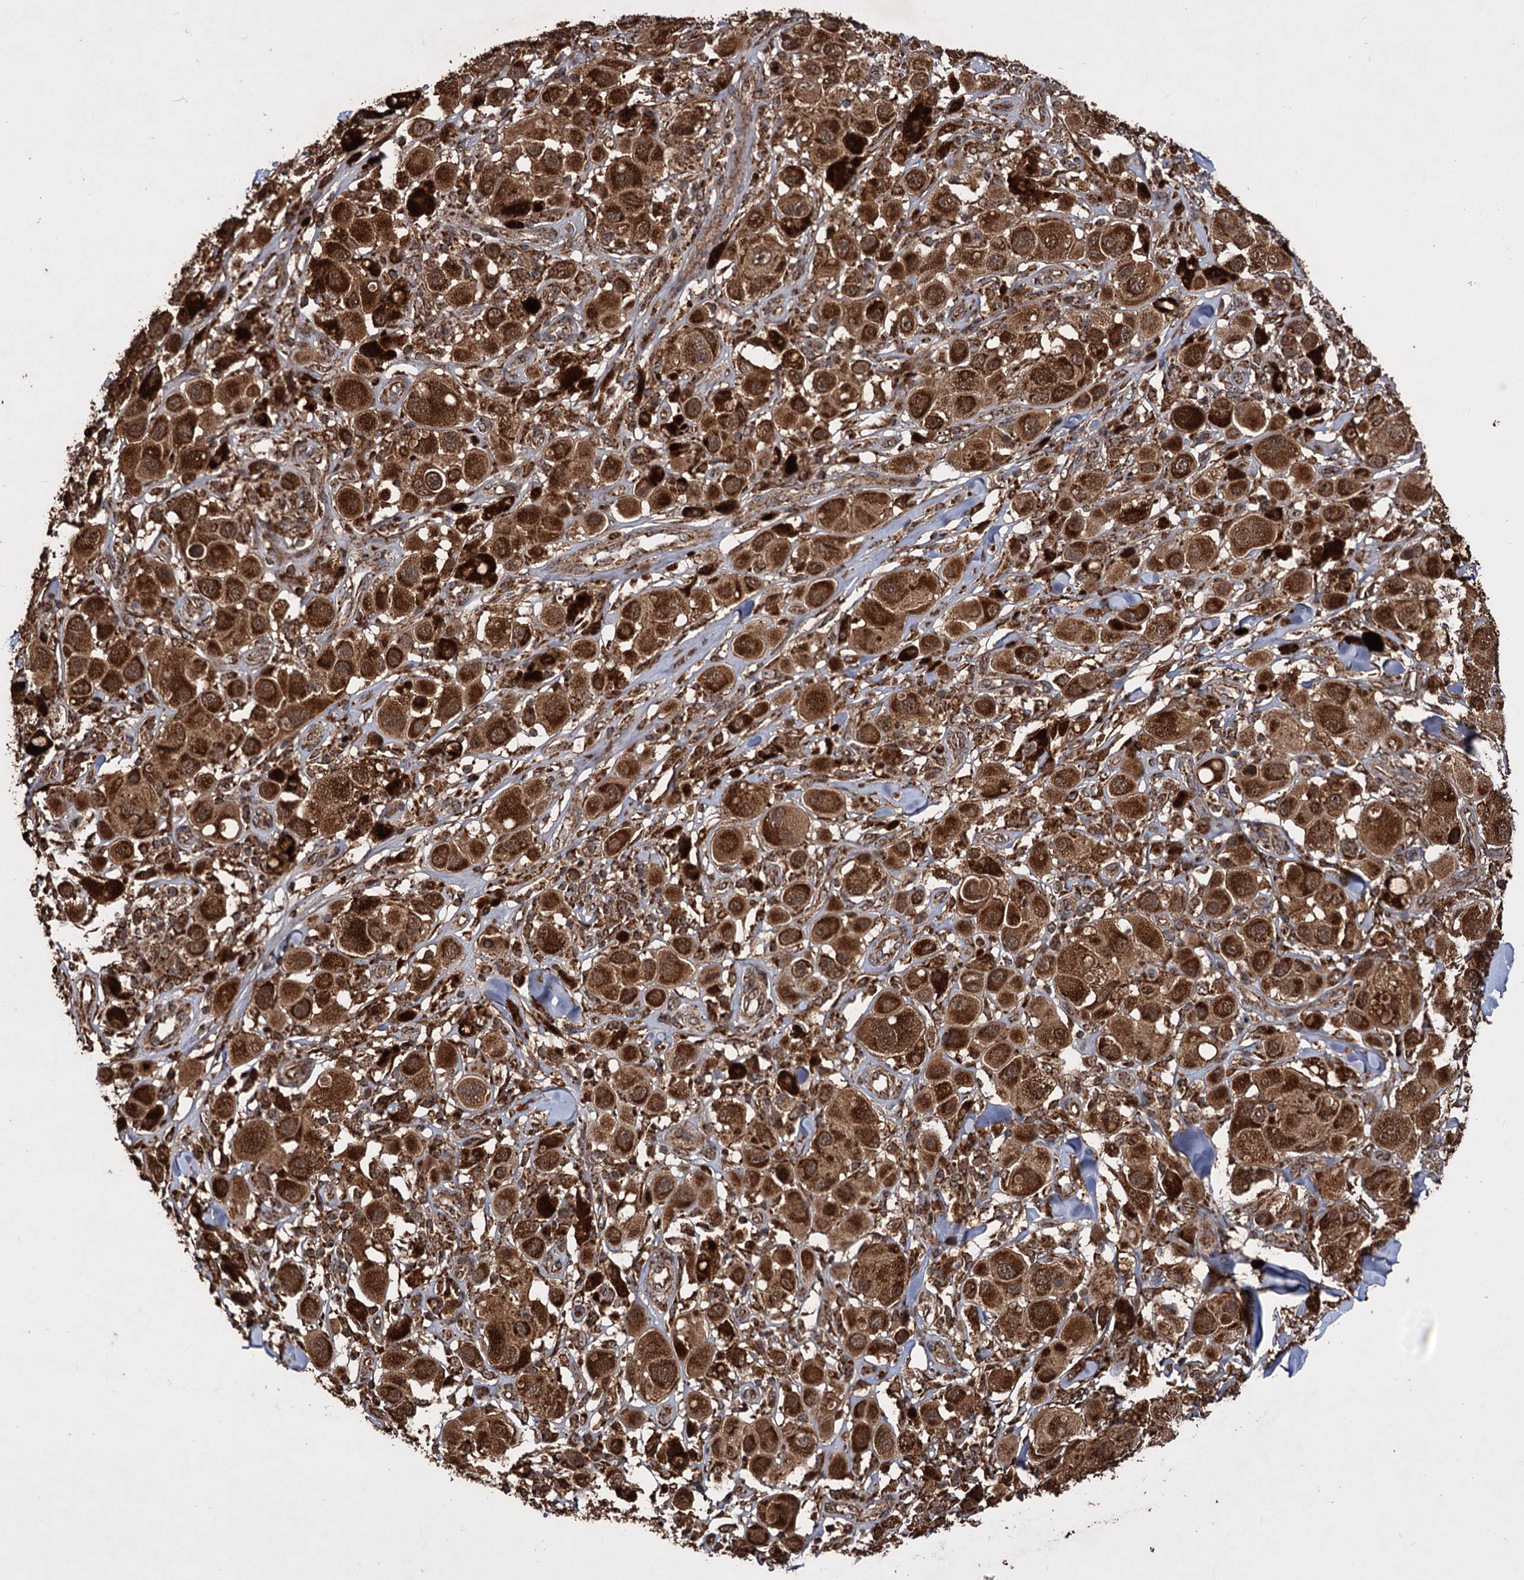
{"staining": {"intensity": "strong", "quantity": ">75%", "location": "cytoplasmic/membranous"}, "tissue": "melanoma", "cell_type": "Tumor cells", "image_type": "cancer", "snomed": [{"axis": "morphology", "description": "Malignant melanoma, Metastatic site"}, {"axis": "topography", "description": "Skin"}], "caption": "Strong cytoplasmic/membranous protein positivity is identified in about >75% of tumor cells in malignant melanoma (metastatic site).", "gene": "IPO4", "patient": {"sex": "male", "age": 41}}